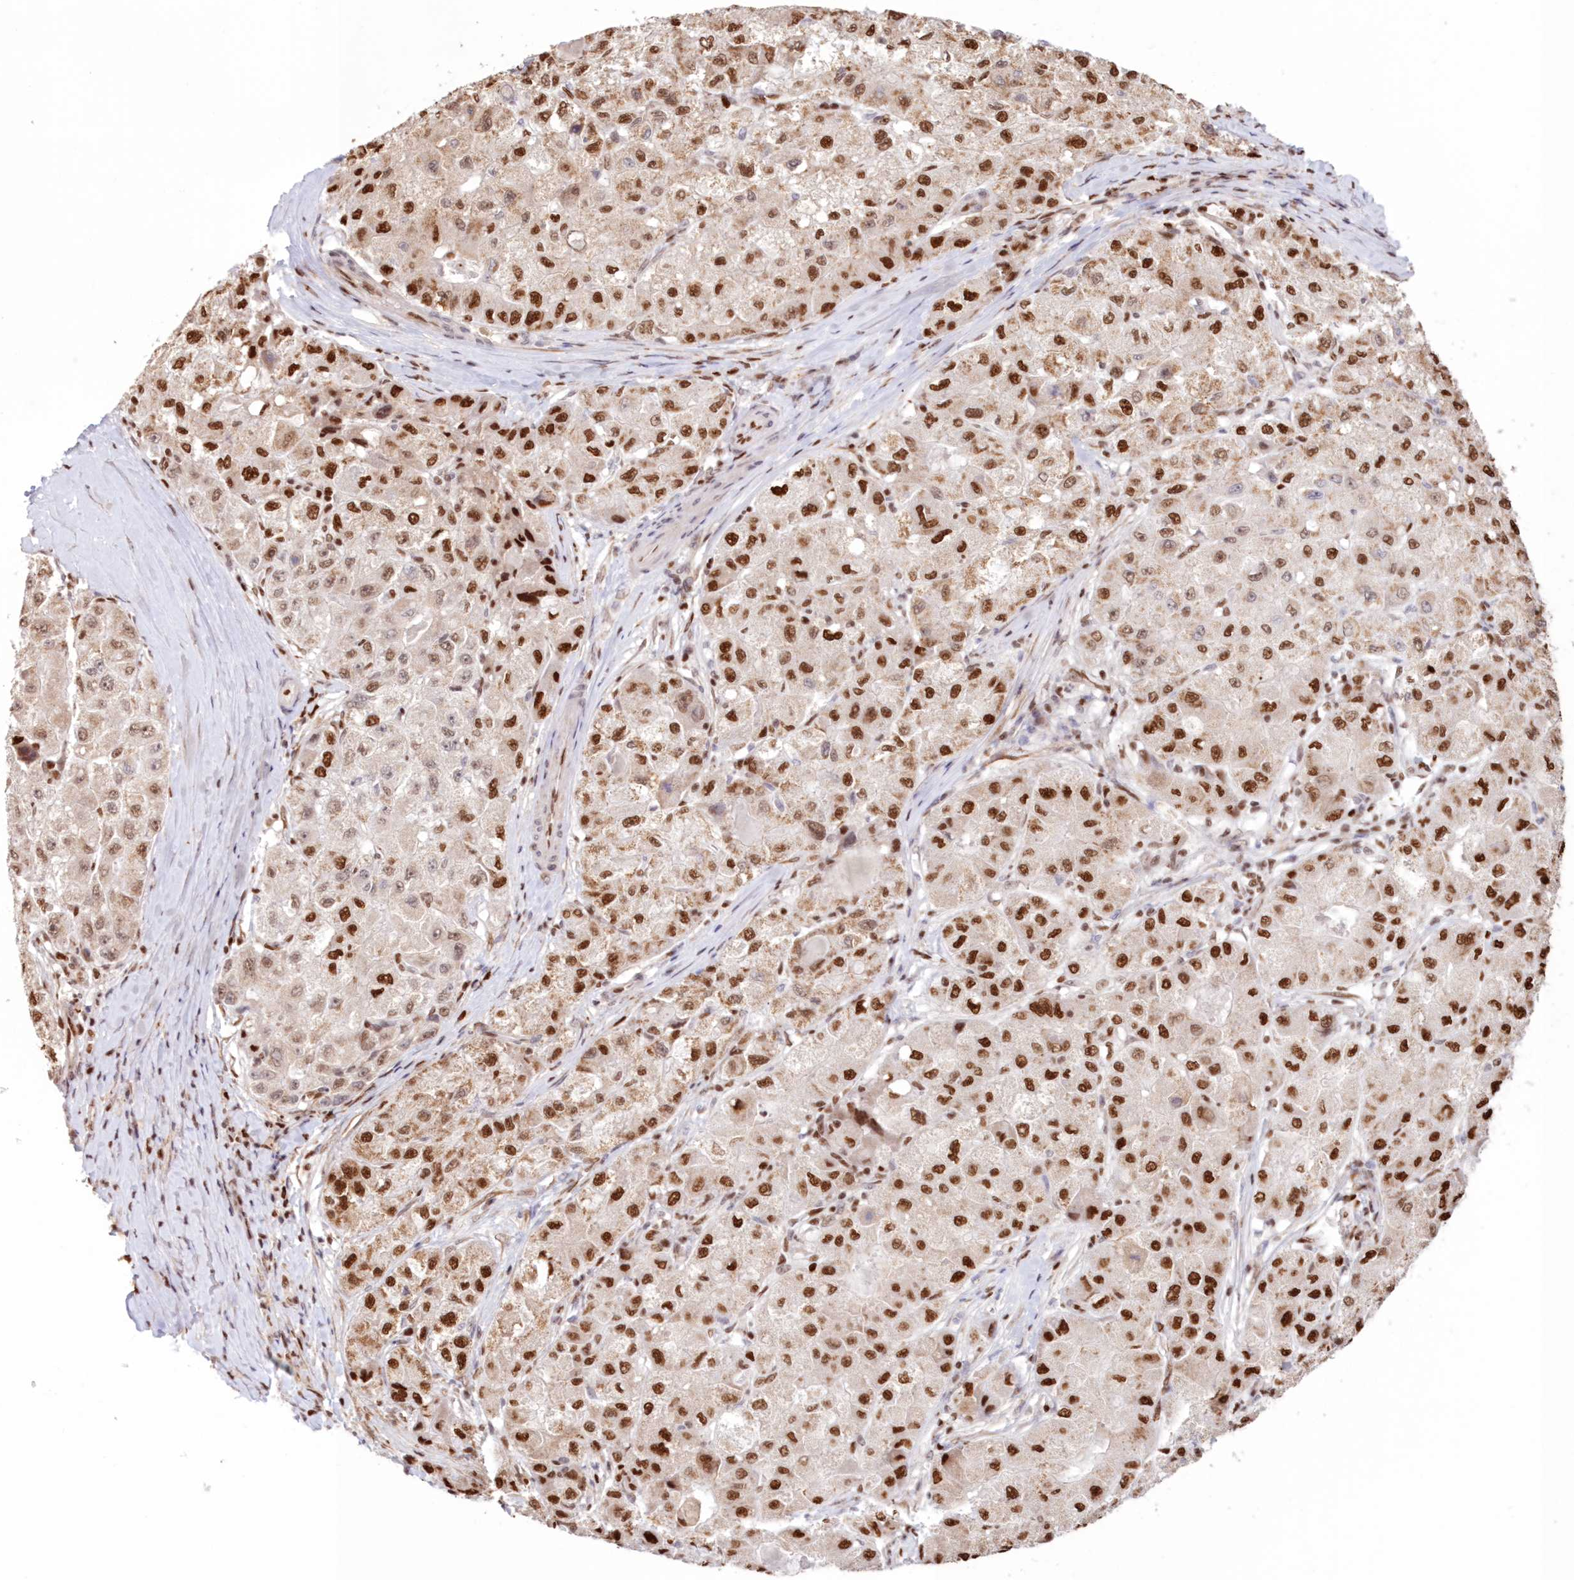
{"staining": {"intensity": "strong", "quantity": ">75%", "location": "nuclear"}, "tissue": "liver cancer", "cell_type": "Tumor cells", "image_type": "cancer", "snomed": [{"axis": "morphology", "description": "Carcinoma, Hepatocellular, NOS"}, {"axis": "topography", "description": "Liver"}], "caption": "A brown stain labels strong nuclear expression of a protein in hepatocellular carcinoma (liver) tumor cells.", "gene": "POLR2B", "patient": {"sex": "male", "age": 80}}